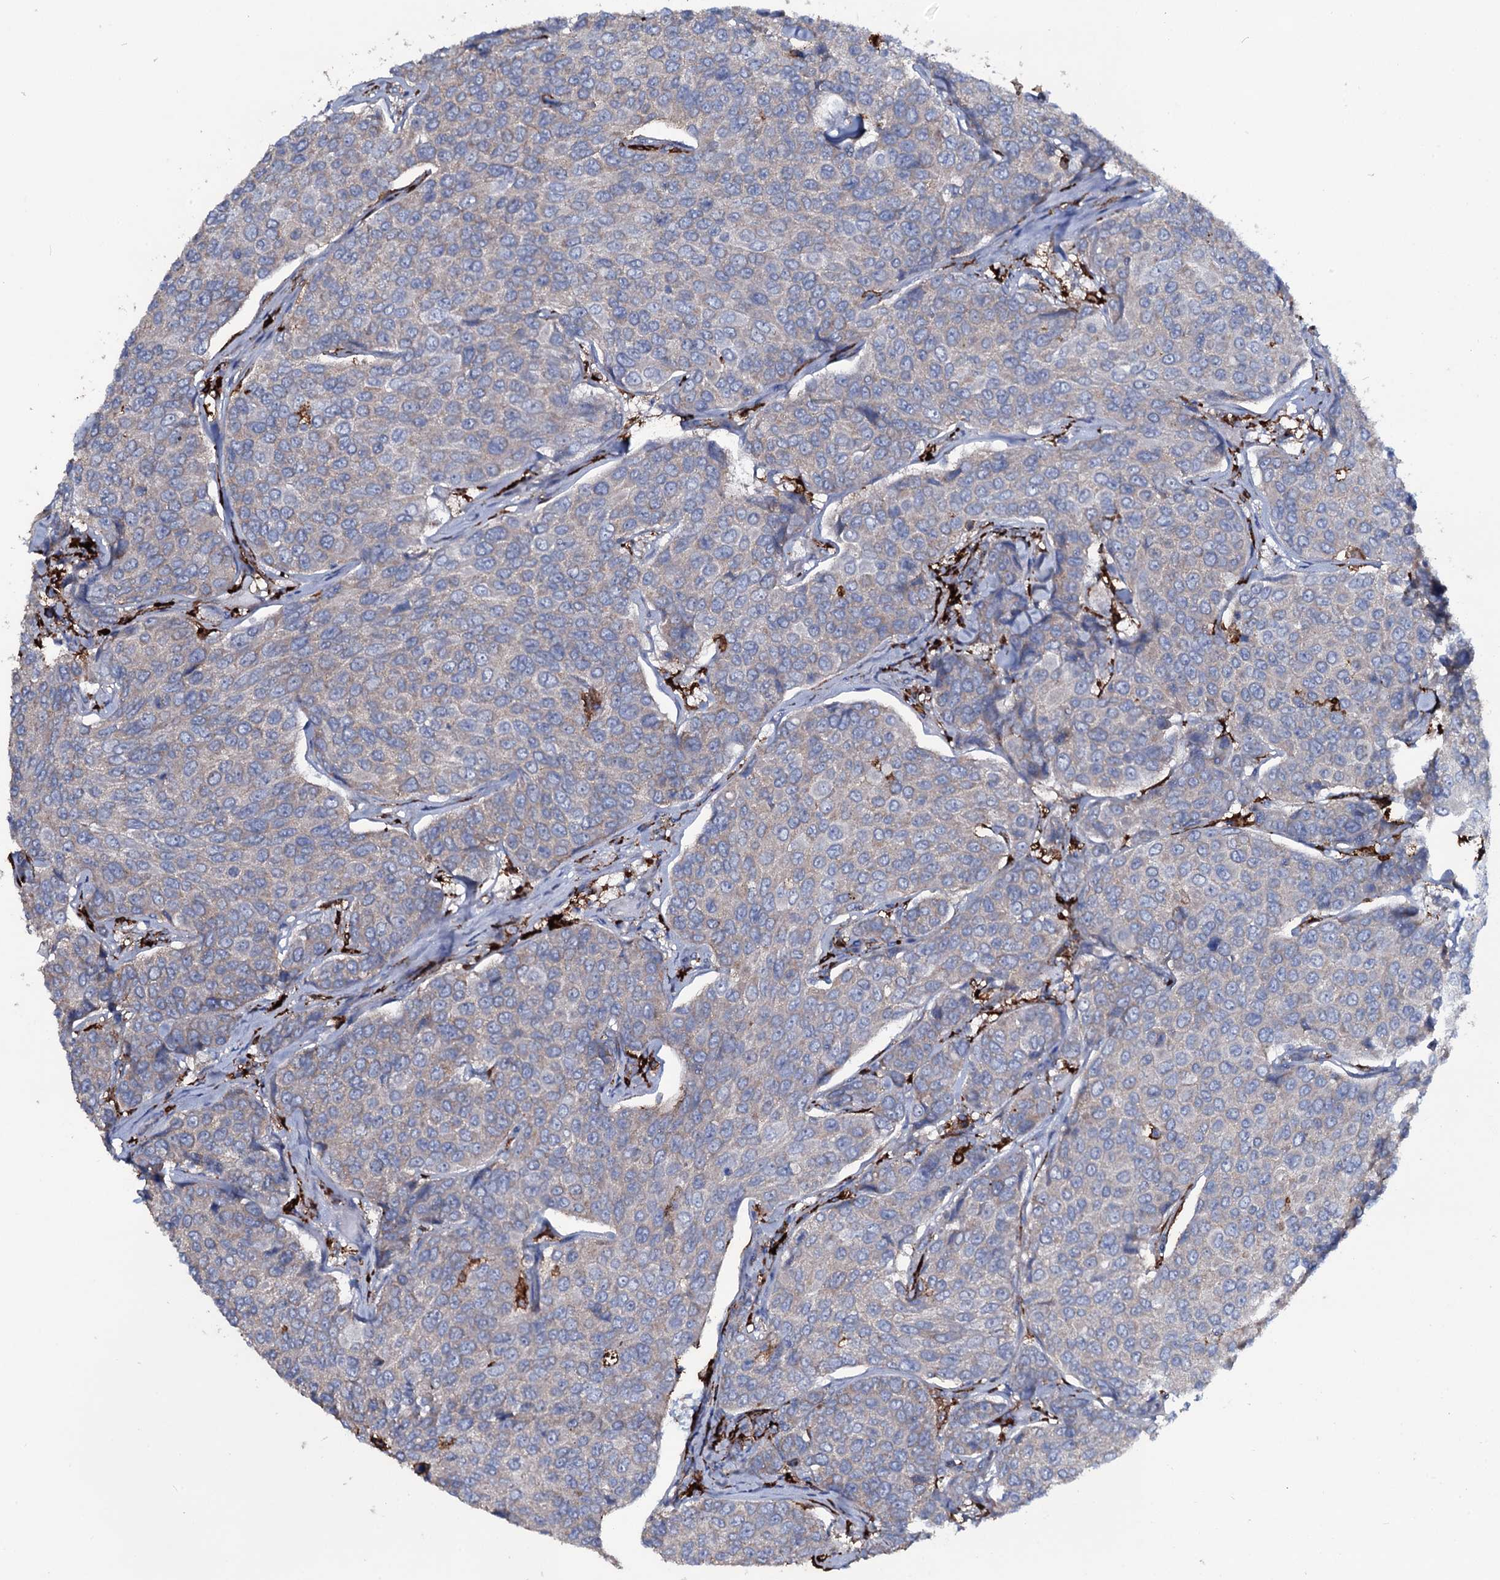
{"staining": {"intensity": "negative", "quantity": "none", "location": "none"}, "tissue": "breast cancer", "cell_type": "Tumor cells", "image_type": "cancer", "snomed": [{"axis": "morphology", "description": "Duct carcinoma"}, {"axis": "topography", "description": "Breast"}], "caption": "Immunohistochemical staining of infiltrating ductal carcinoma (breast) exhibits no significant staining in tumor cells.", "gene": "OSBPL2", "patient": {"sex": "female", "age": 55}}